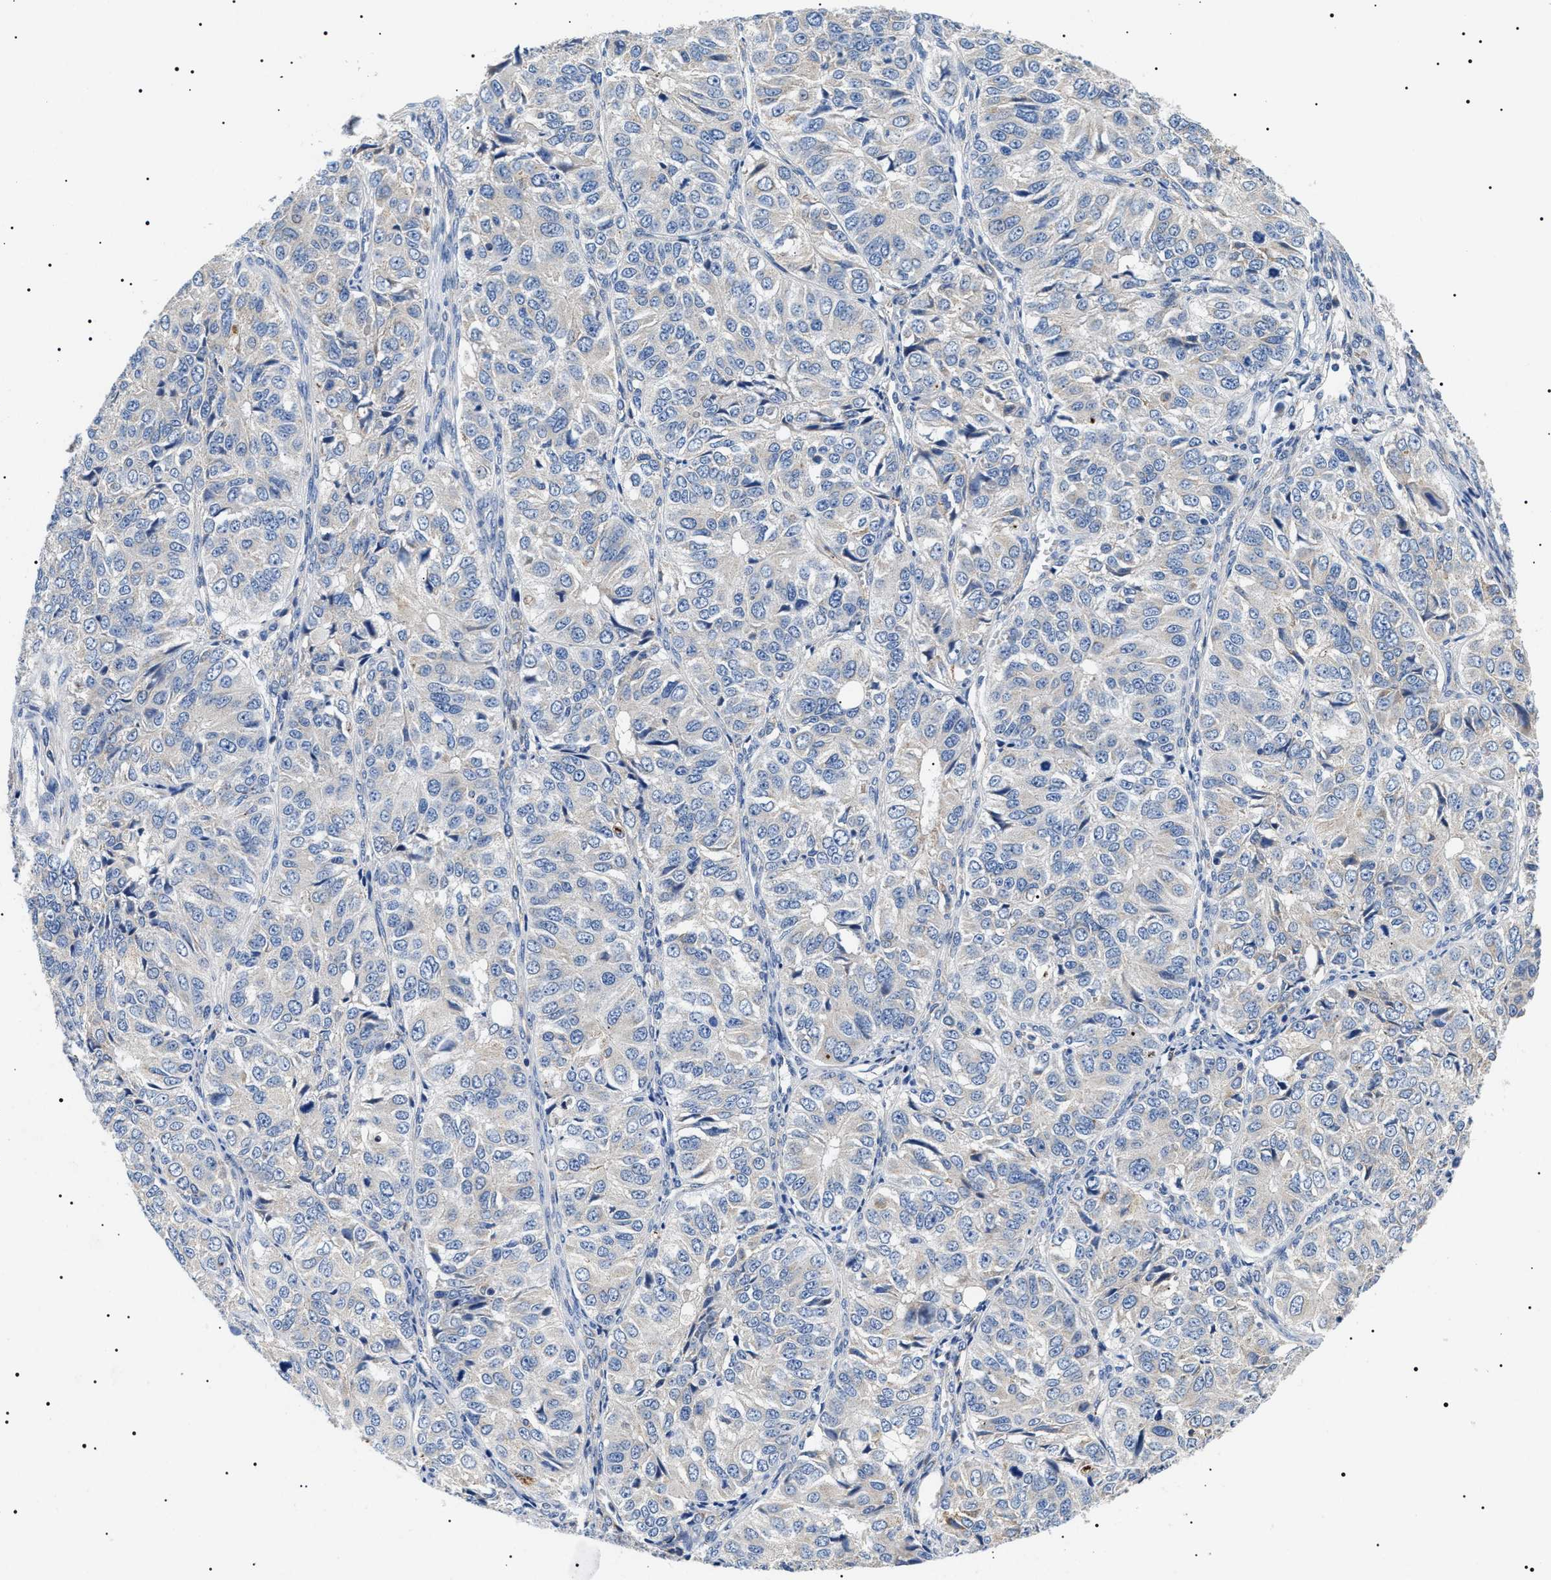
{"staining": {"intensity": "negative", "quantity": "none", "location": "none"}, "tissue": "ovarian cancer", "cell_type": "Tumor cells", "image_type": "cancer", "snomed": [{"axis": "morphology", "description": "Carcinoma, endometroid"}, {"axis": "topography", "description": "Ovary"}], "caption": "The histopathology image shows no significant expression in tumor cells of endometroid carcinoma (ovarian).", "gene": "TMEM222", "patient": {"sex": "female", "age": 51}}